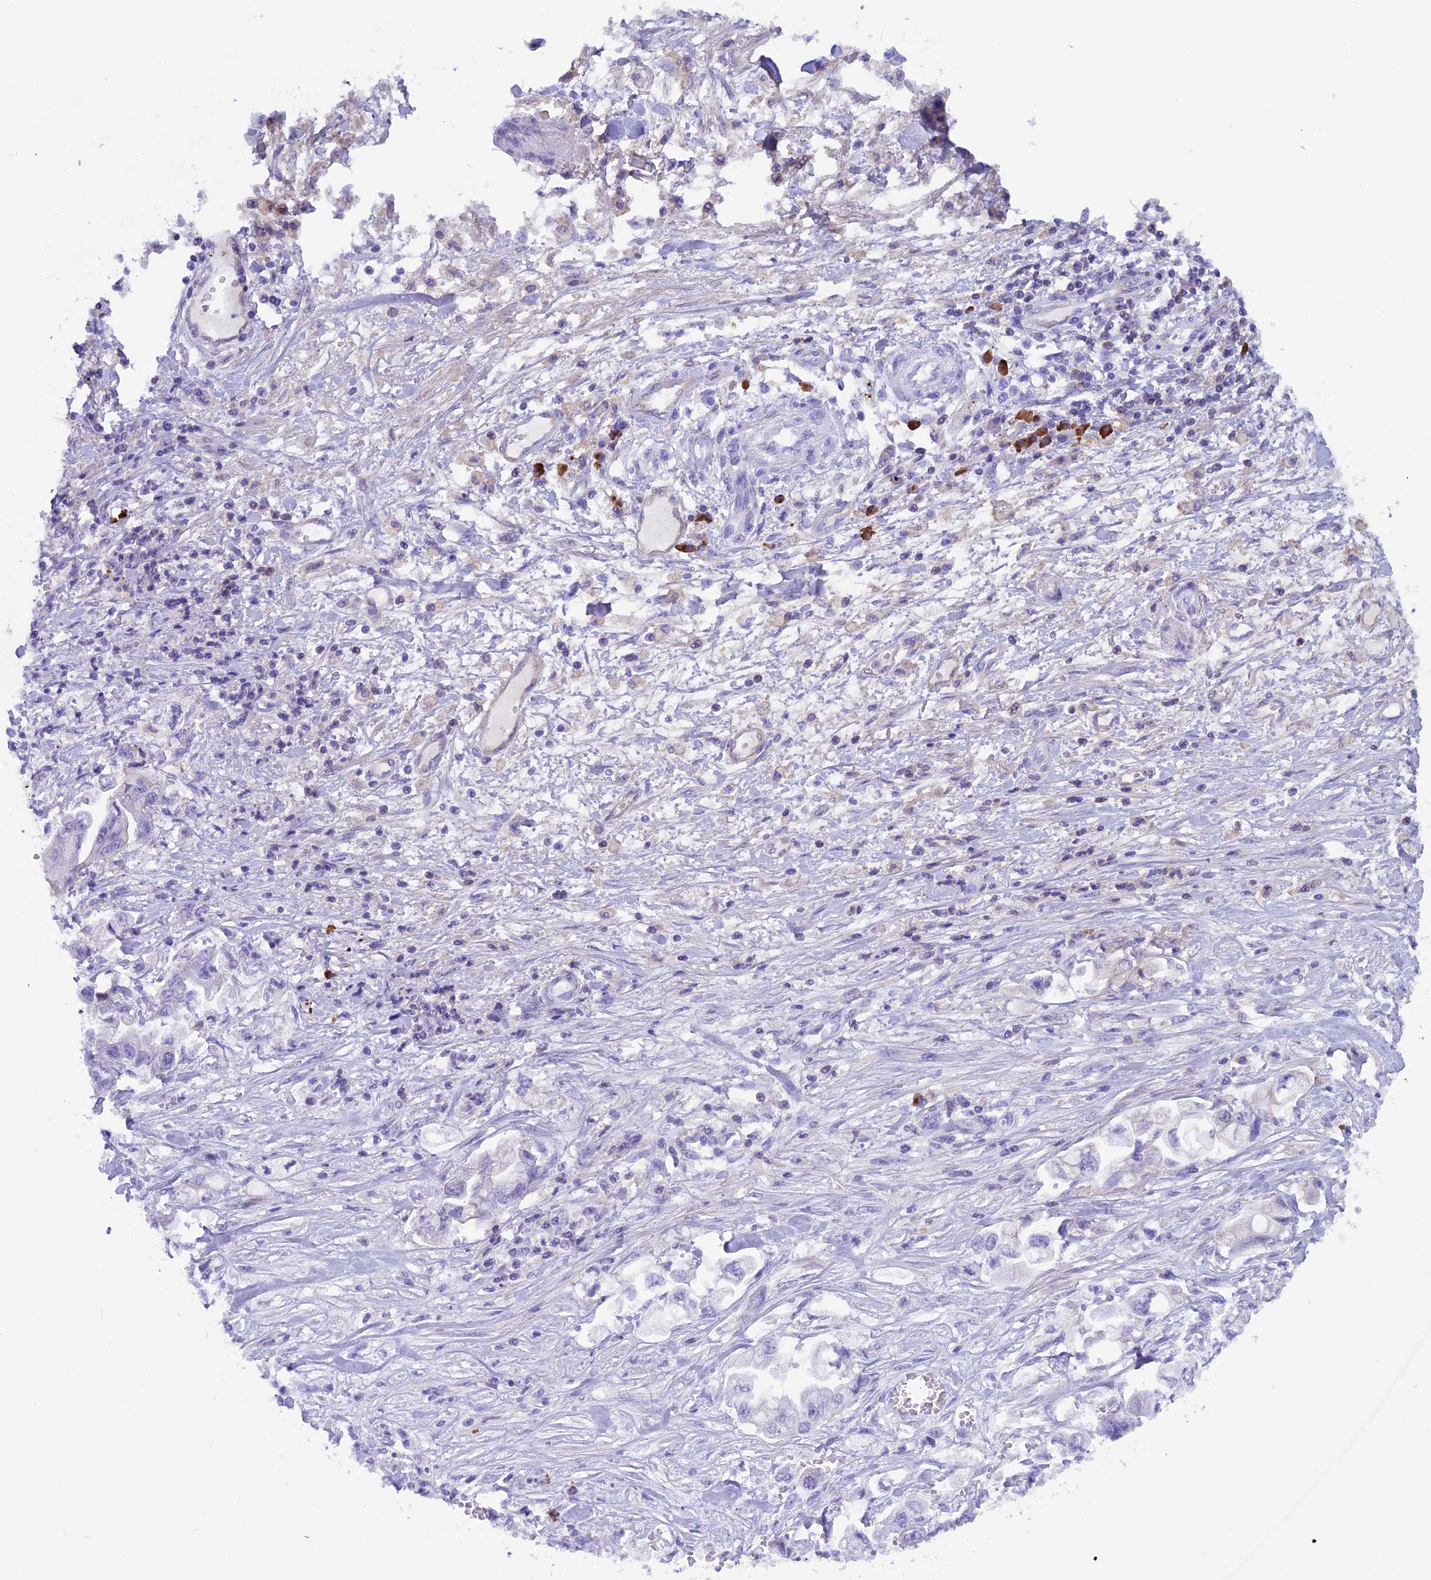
{"staining": {"intensity": "negative", "quantity": "none", "location": "none"}, "tissue": "stomach cancer", "cell_type": "Tumor cells", "image_type": "cancer", "snomed": [{"axis": "morphology", "description": "Adenocarcinoma, NOS"}, {"axis": "topography", "description": "Stomach"}], "caption": "Immunohistochemical staining of human adenocarcinoma (stomach) demonstrates no significant expression in tumor cells.", "gene": "IGSF6", "patient": {"sex": "male", "age": 62}}